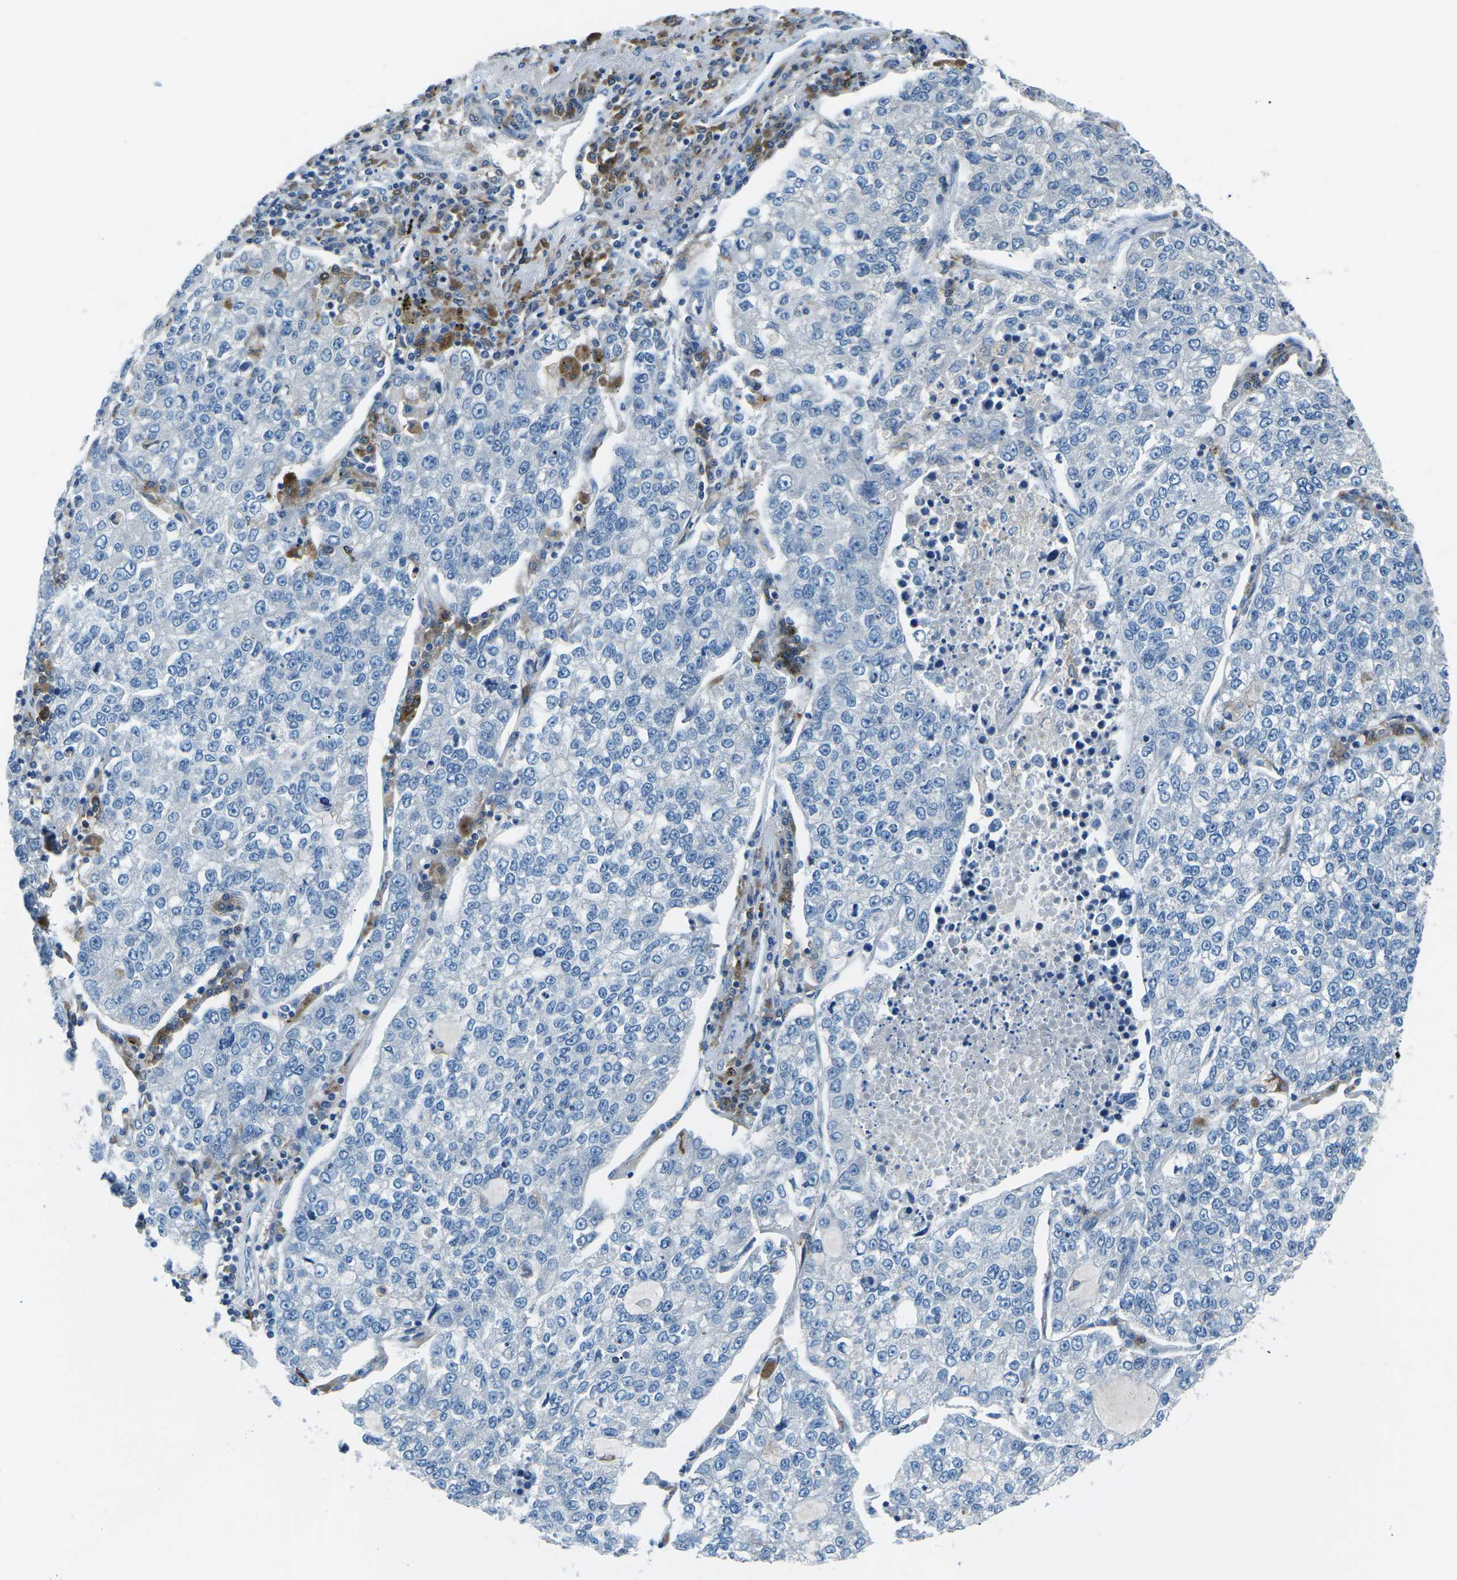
{"staining": {"intensity": "negative", "quantity": "none", "location": "none"}, "tissue": "lung cancer", "cell_type": "Tumor cells", "image_type": "cancer", "snomed": [{"axis": "morphology", "description": "Adenocarcinoma, NOS"}, {"axis": "topography", "description": "Lung"}], "caption": "Immunohistochemistry (IHC) micrograph of neoplastic tissue: human adenocarcinoma (lung) stained with DAB (3,3'-diaminobenzidine) reveals no significant protein expression in tumor cells.", "gene": "CD1D", "patient": {"sex": "male", "age": 49}}